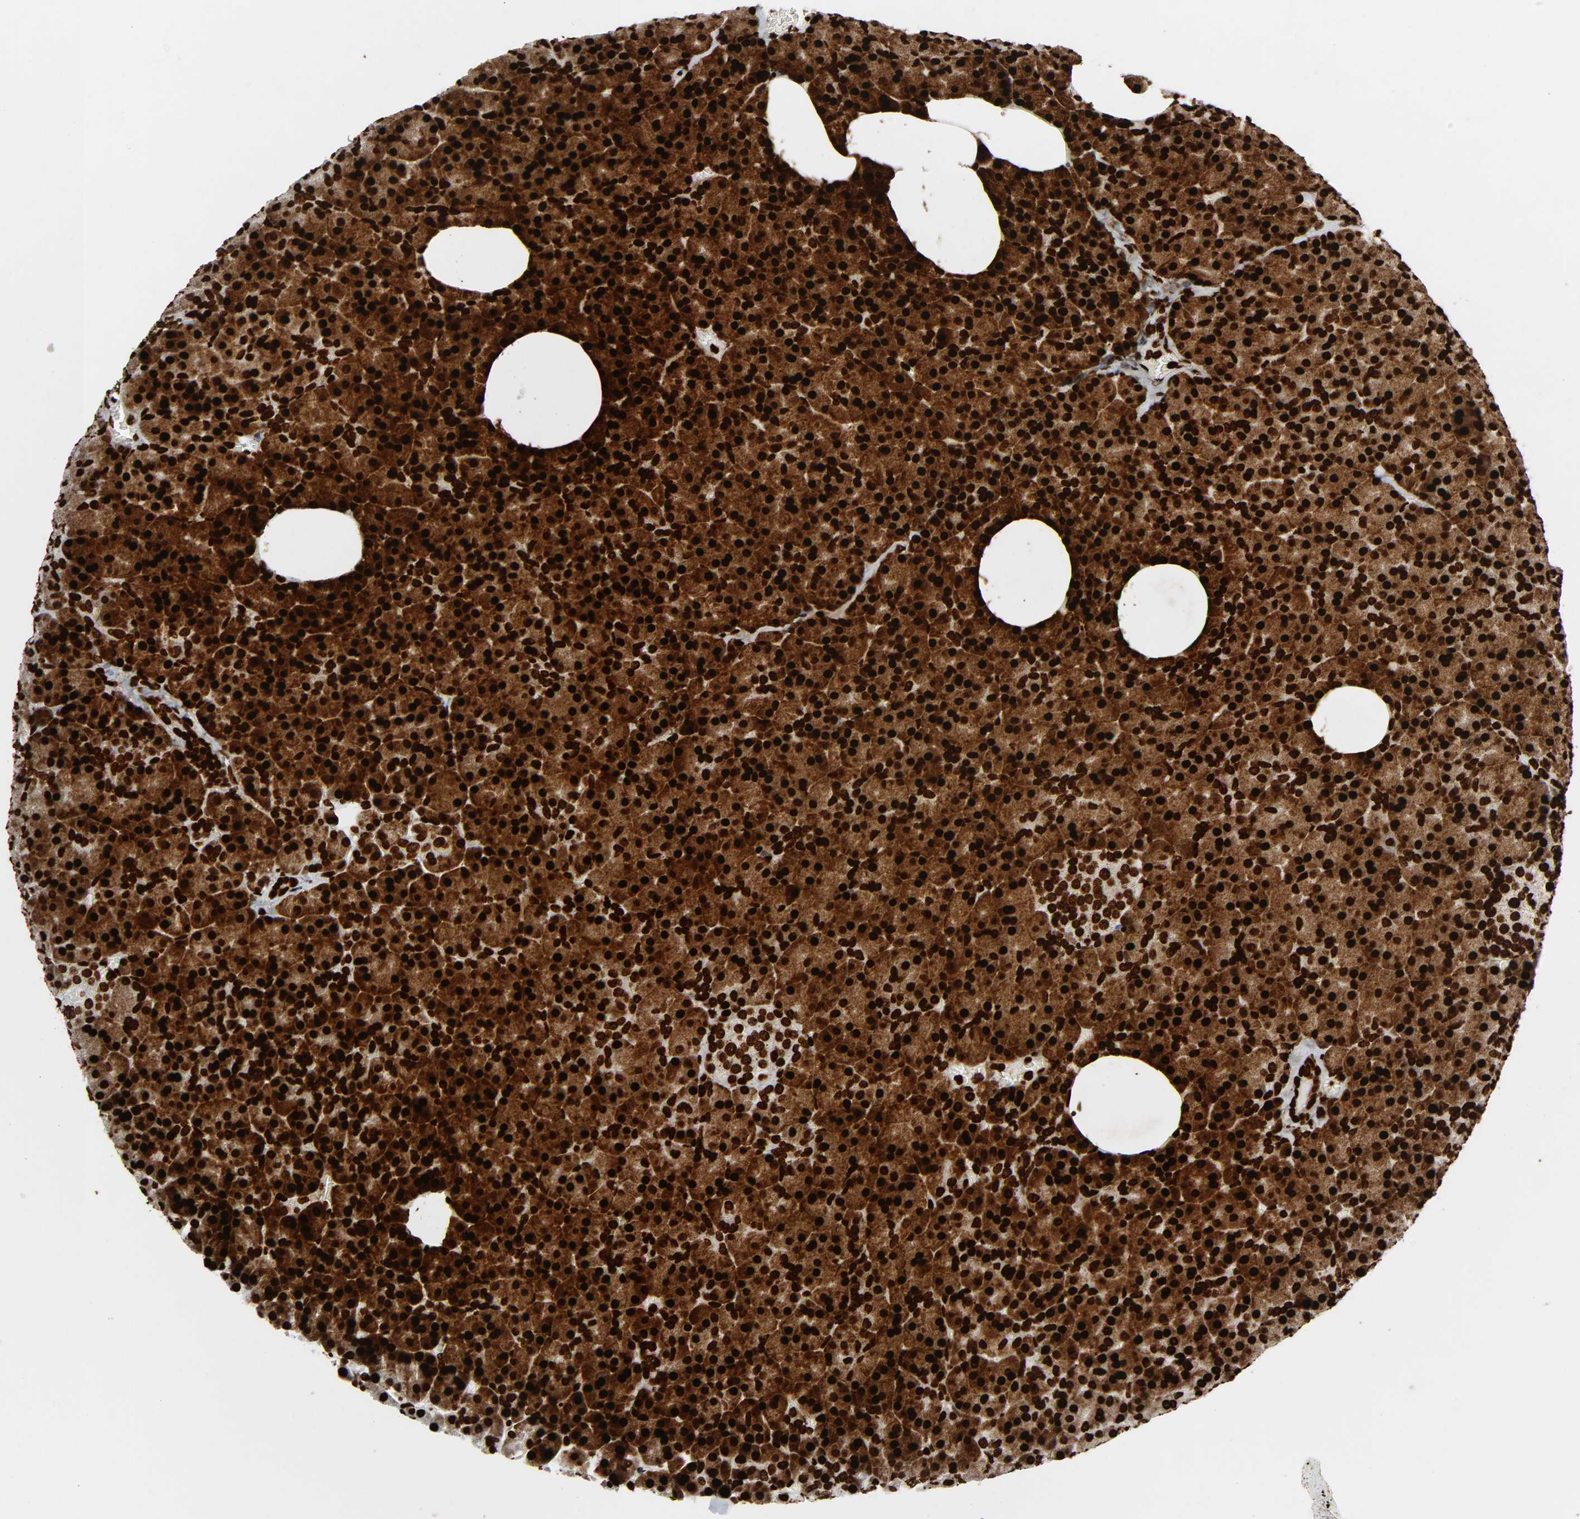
{"staining": {"intensity": "strong", "quantity": ">75%", "location": "cytoplasmic/membranous,nuclear"}, "tissue": "pancreas", "cell_type": "Exocrine glandular cells", "image_type": "normal", "snomed": [{"axis": "morphology", "description": "Normal tissue, NOS"}, {"axis": "topography", "description": "Pancreas"}], "caption": "Protein staining by immunohistochemistry (IHC) displays strong cytoplasmic/membranous,nuclear expression in about >75% of exocrine glandular cells in benign pancreas.", "gene": "RXRA", "patient": {"sex": "female", "age": 35}}